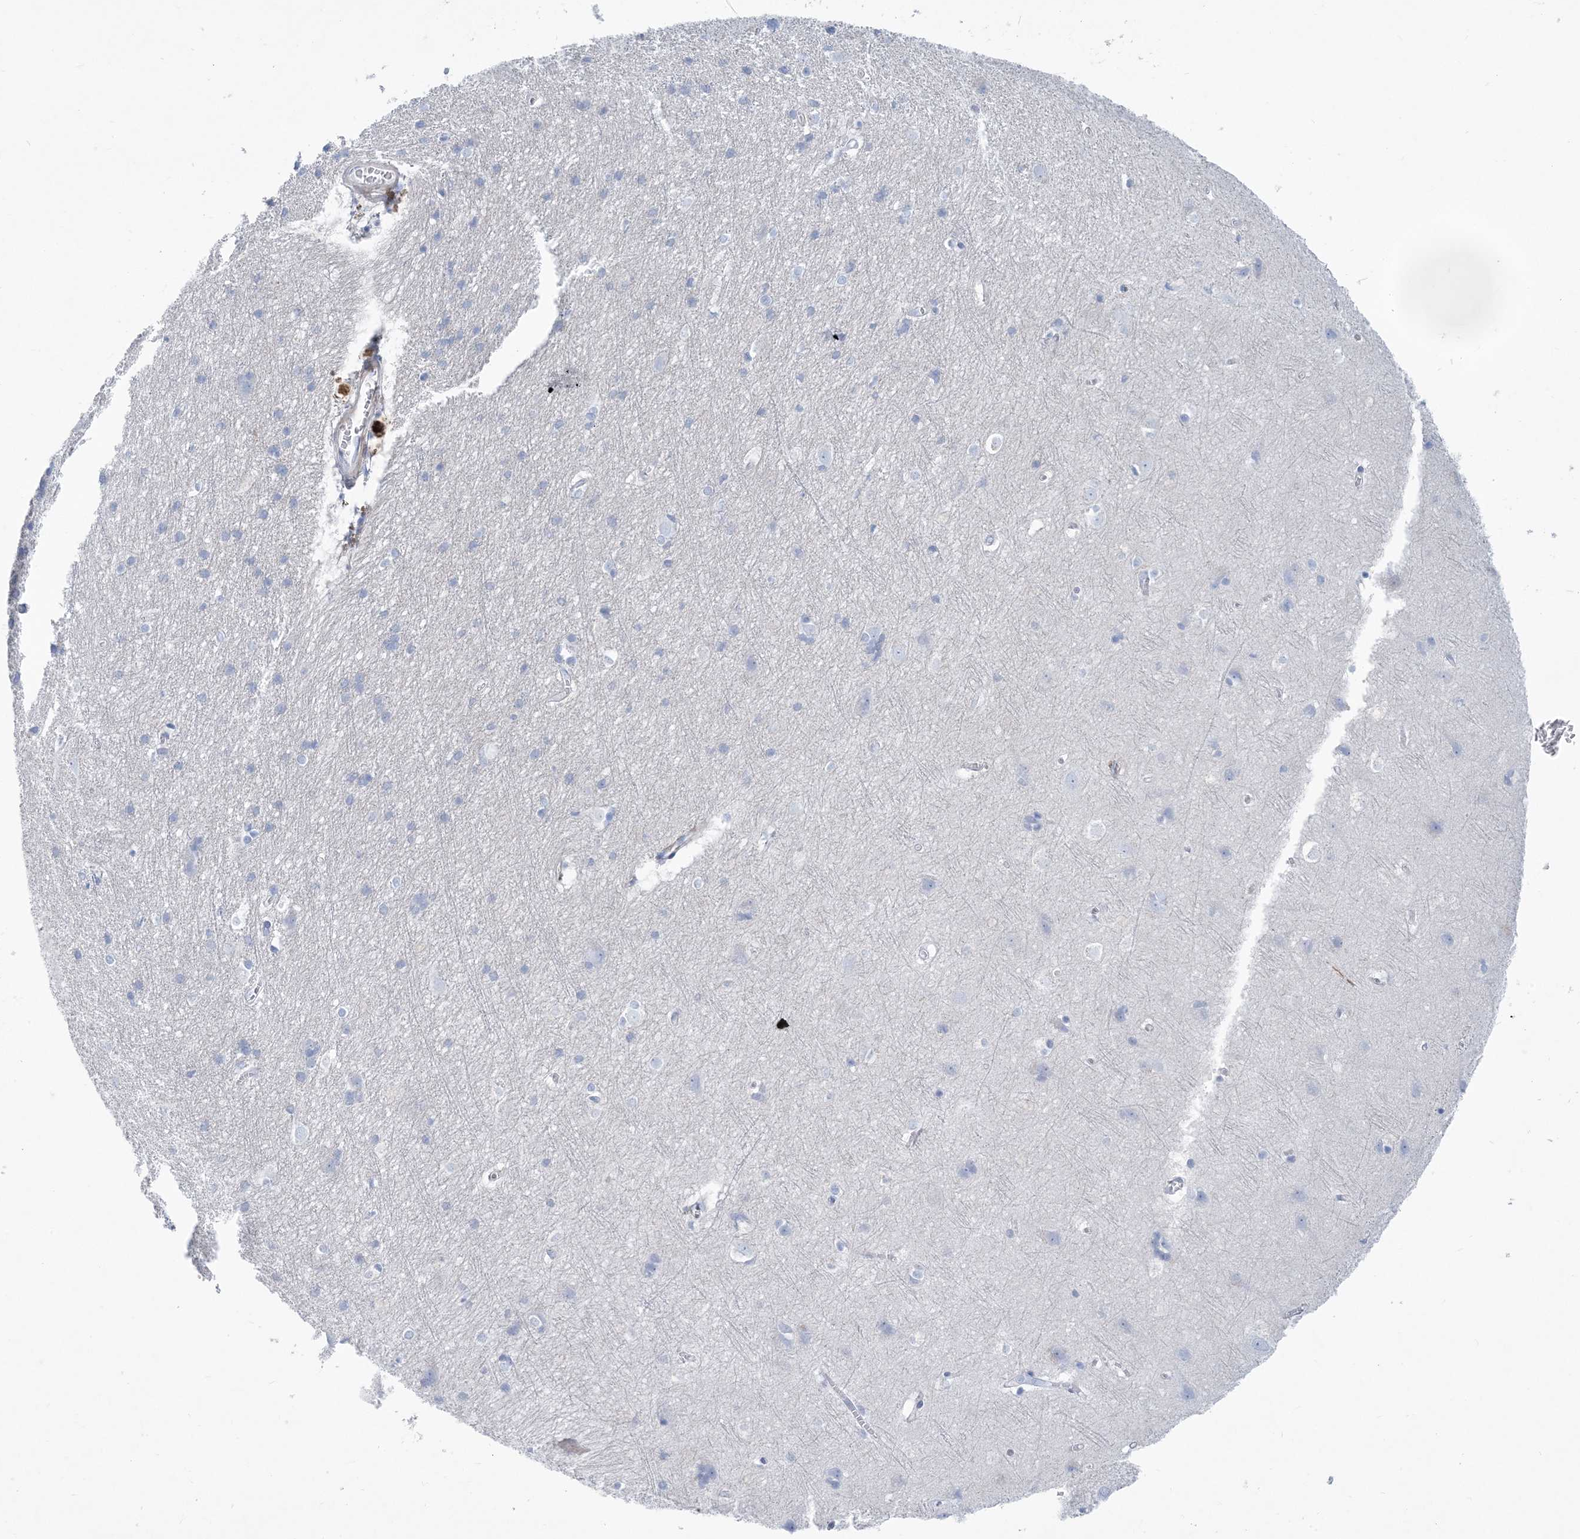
{"staining": {"intensity": "negative", "quantity": "none", "location": "none"}, "tissue": "cerebral cortex", "cell_type": "Endothelial cells", "image_type": "normal", "snomed": [{"axis": "morphology", "description": "Normal tissue, NOS"}, {"axis": "topography", "description": "Cerebral cortex"}], "caption": "IHC image of benign human cerebral cortex stained for a protein (brown), which reveals no staining in endothelial cells.", "gene": "MOXD1", "patient": {"sex": "male", "age": 54}}